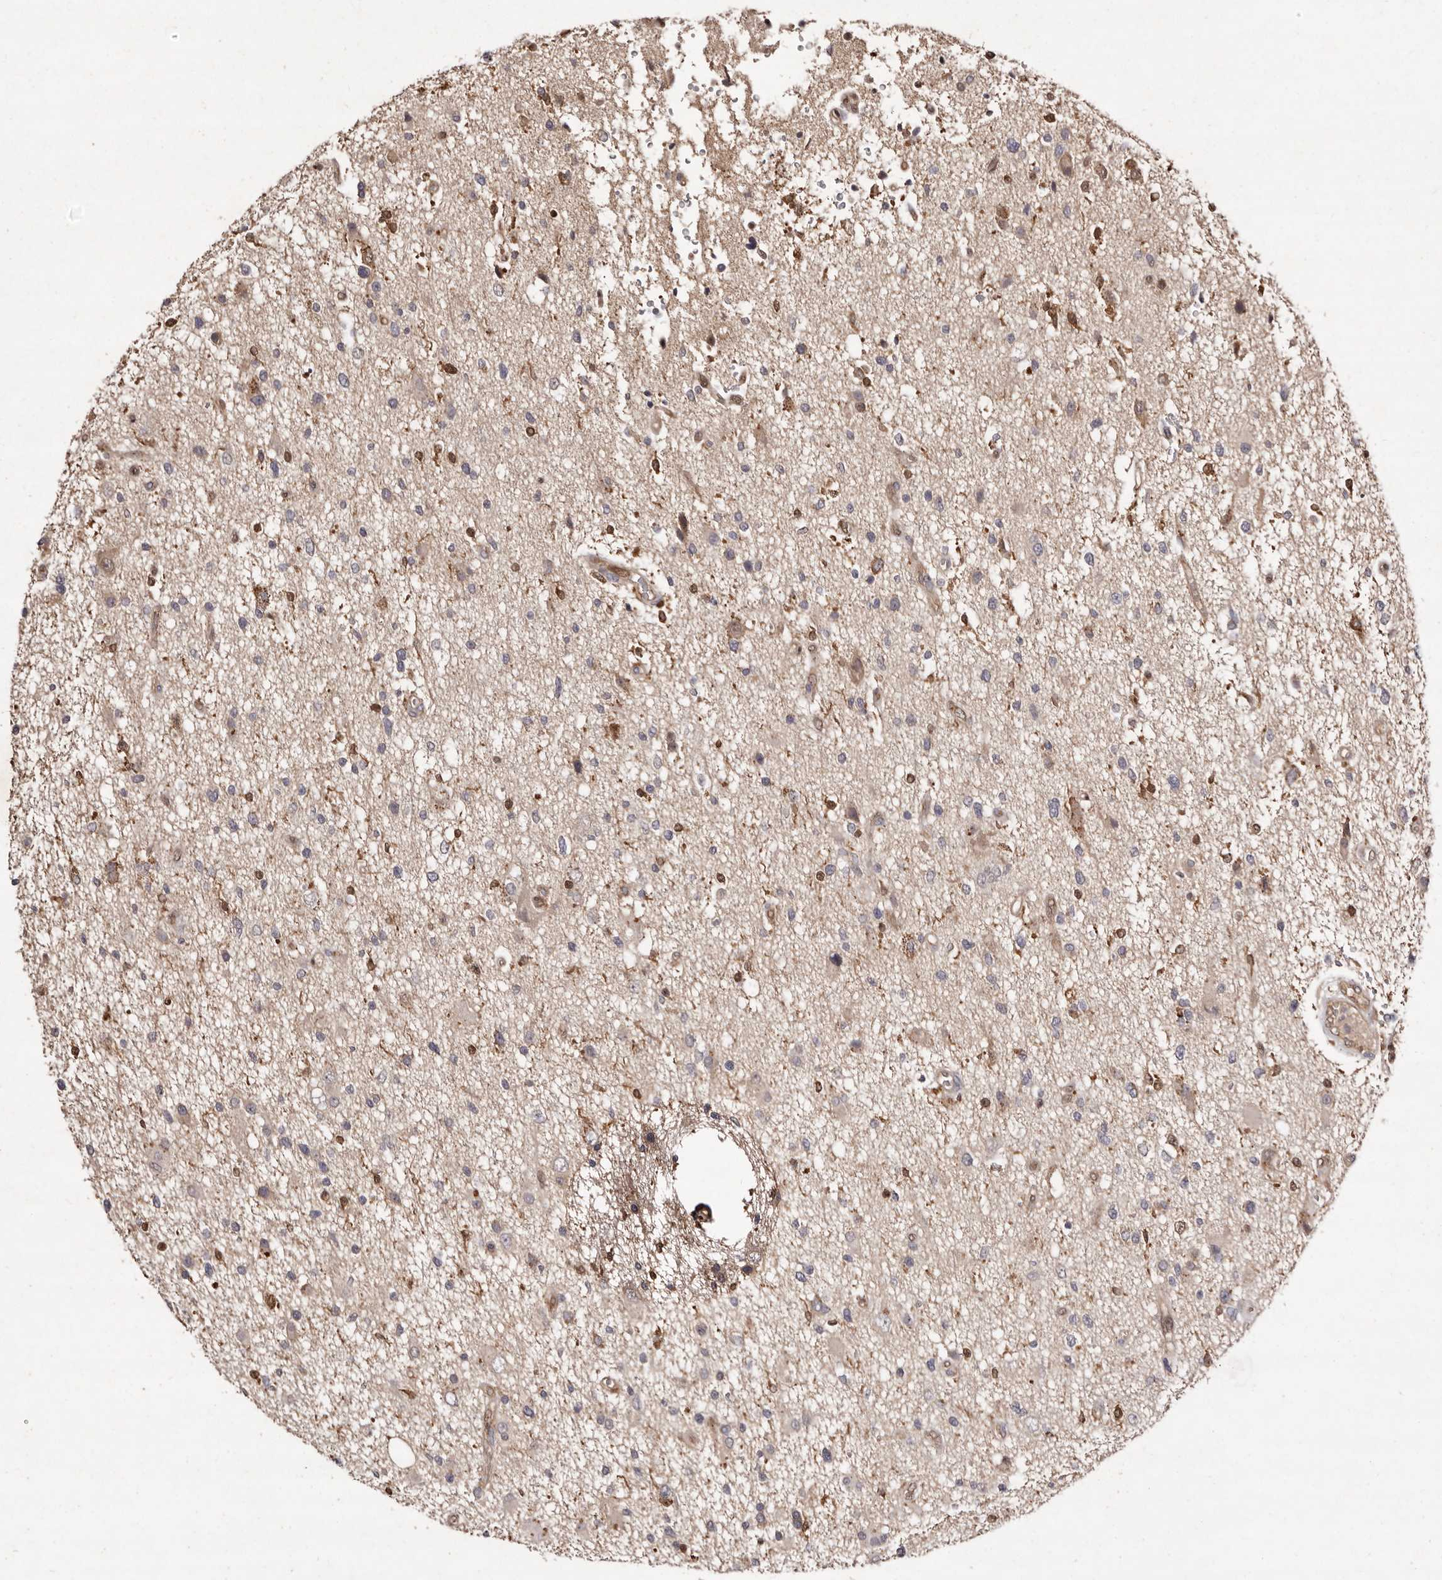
{"staining": {"intensity": "negative", "quantity": "none", "location": "none"}, "tissue": "glioma", "cell_type": "Tumor cells", "image_type": "cancer", "snomed": [{"axis": "morphology", "description": "Glioma, malignant, High grade"}, {"axis": "topography", "description": "Brain"}], "caption": "Human glioma stained for a protein using immunohistochemistry (IHC) displays no staining in tumor cells.", "gene": "GIMAP4", "patient": {"sex": "male", "age": 33}}